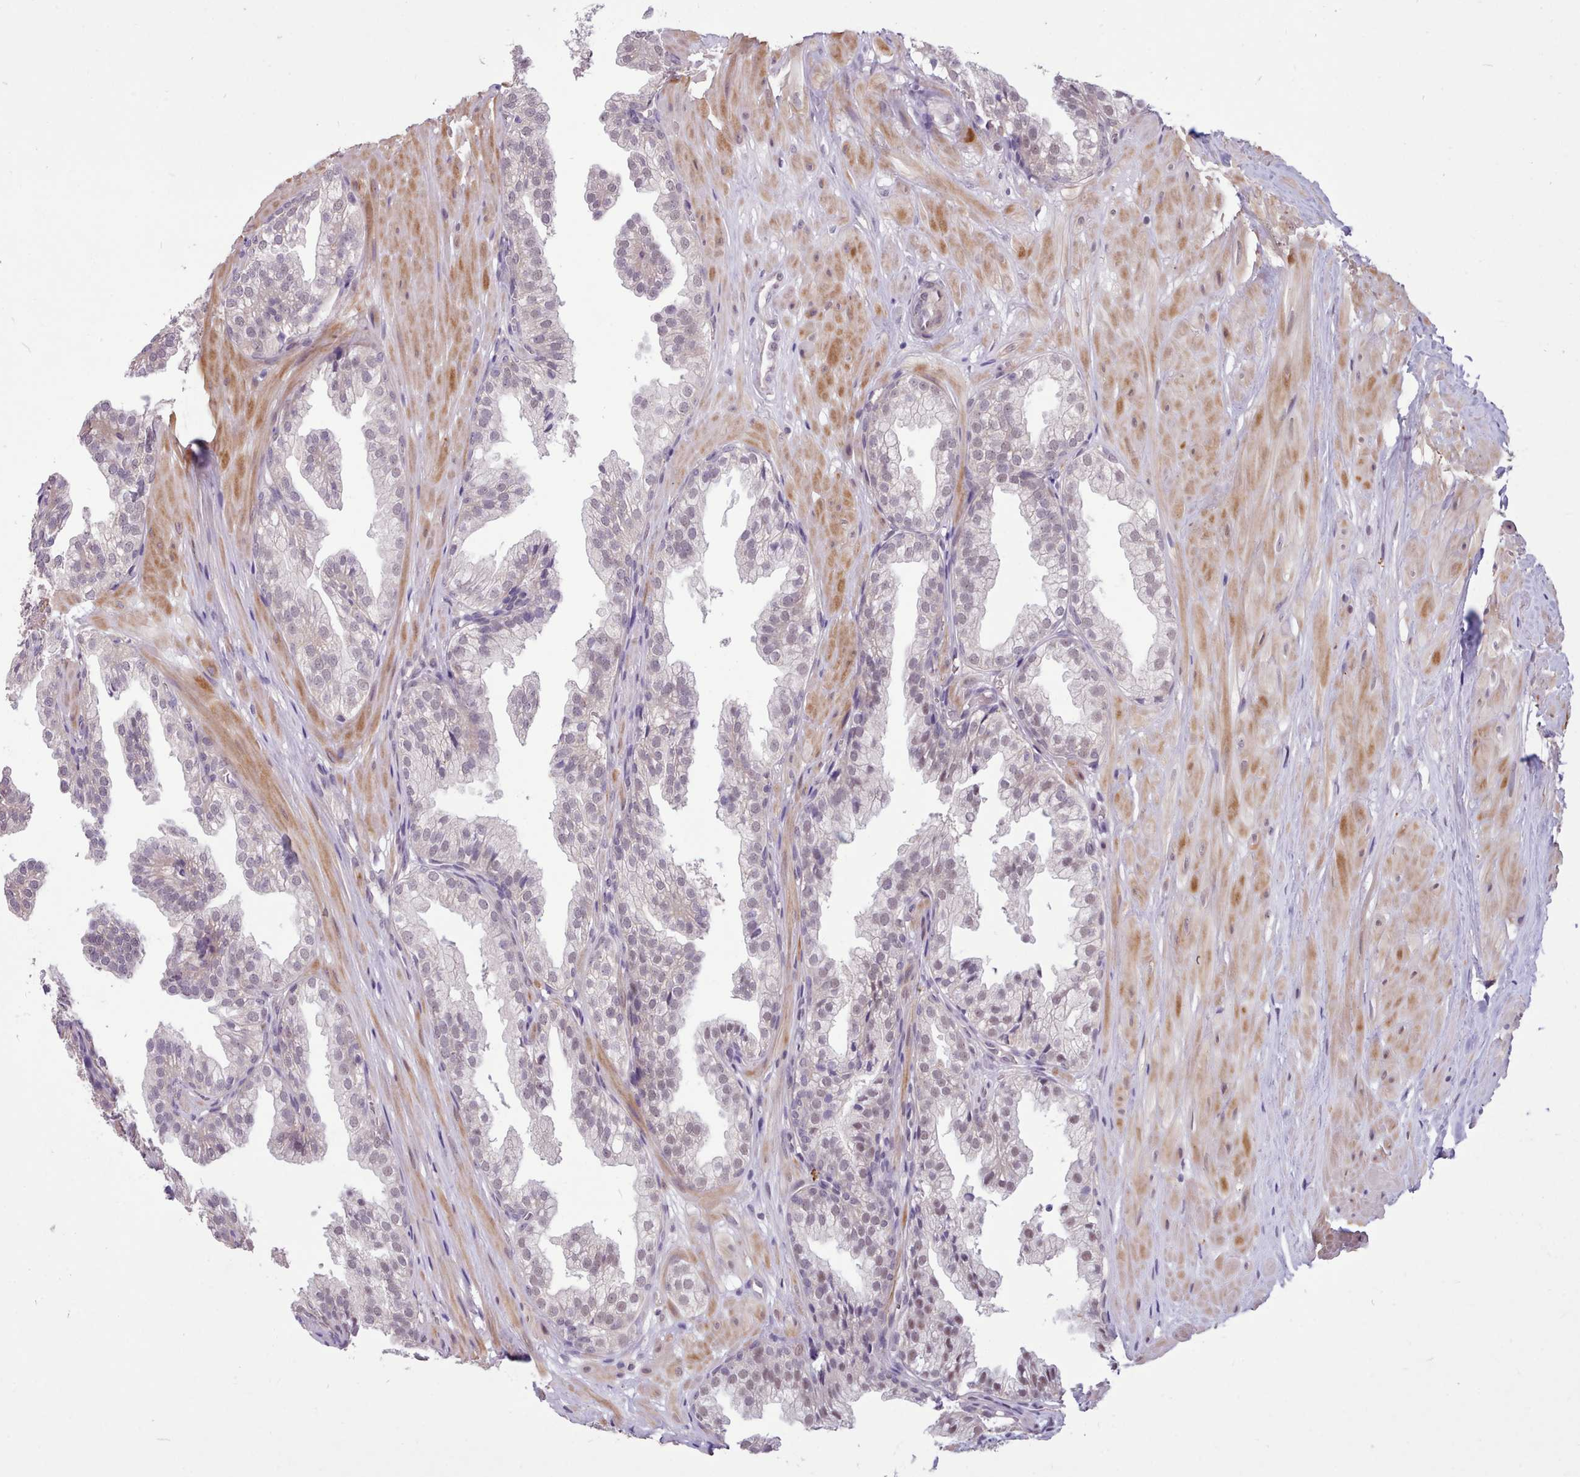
{"staining": {"intensity": "weak", "quantity": "<25%", "location": "nuclear"}, "tissue": "prostate", "cell_type": "Glandular cells", "image_type": "normal", "snomed": [{"axis": "morphology", "description": "Normal tissue, NOS"}, {"axis": "topography", "description": "Prostate"}, {"axis": "topography", "description": "Peripheral nerve tissue"}], "caption": "This micrograph is of unremarkable prostate stained with IHC to label a protein in brown with the nuclei are counter-stained blue. There is no positivity in glandular cells. (DAB (3,3'-diaminobenzidine) immunohistochemistry (IHC) with hematoxylin counter stain).", "gene": "ZNF607", "patient": {"sex": "male", "age": 55}}